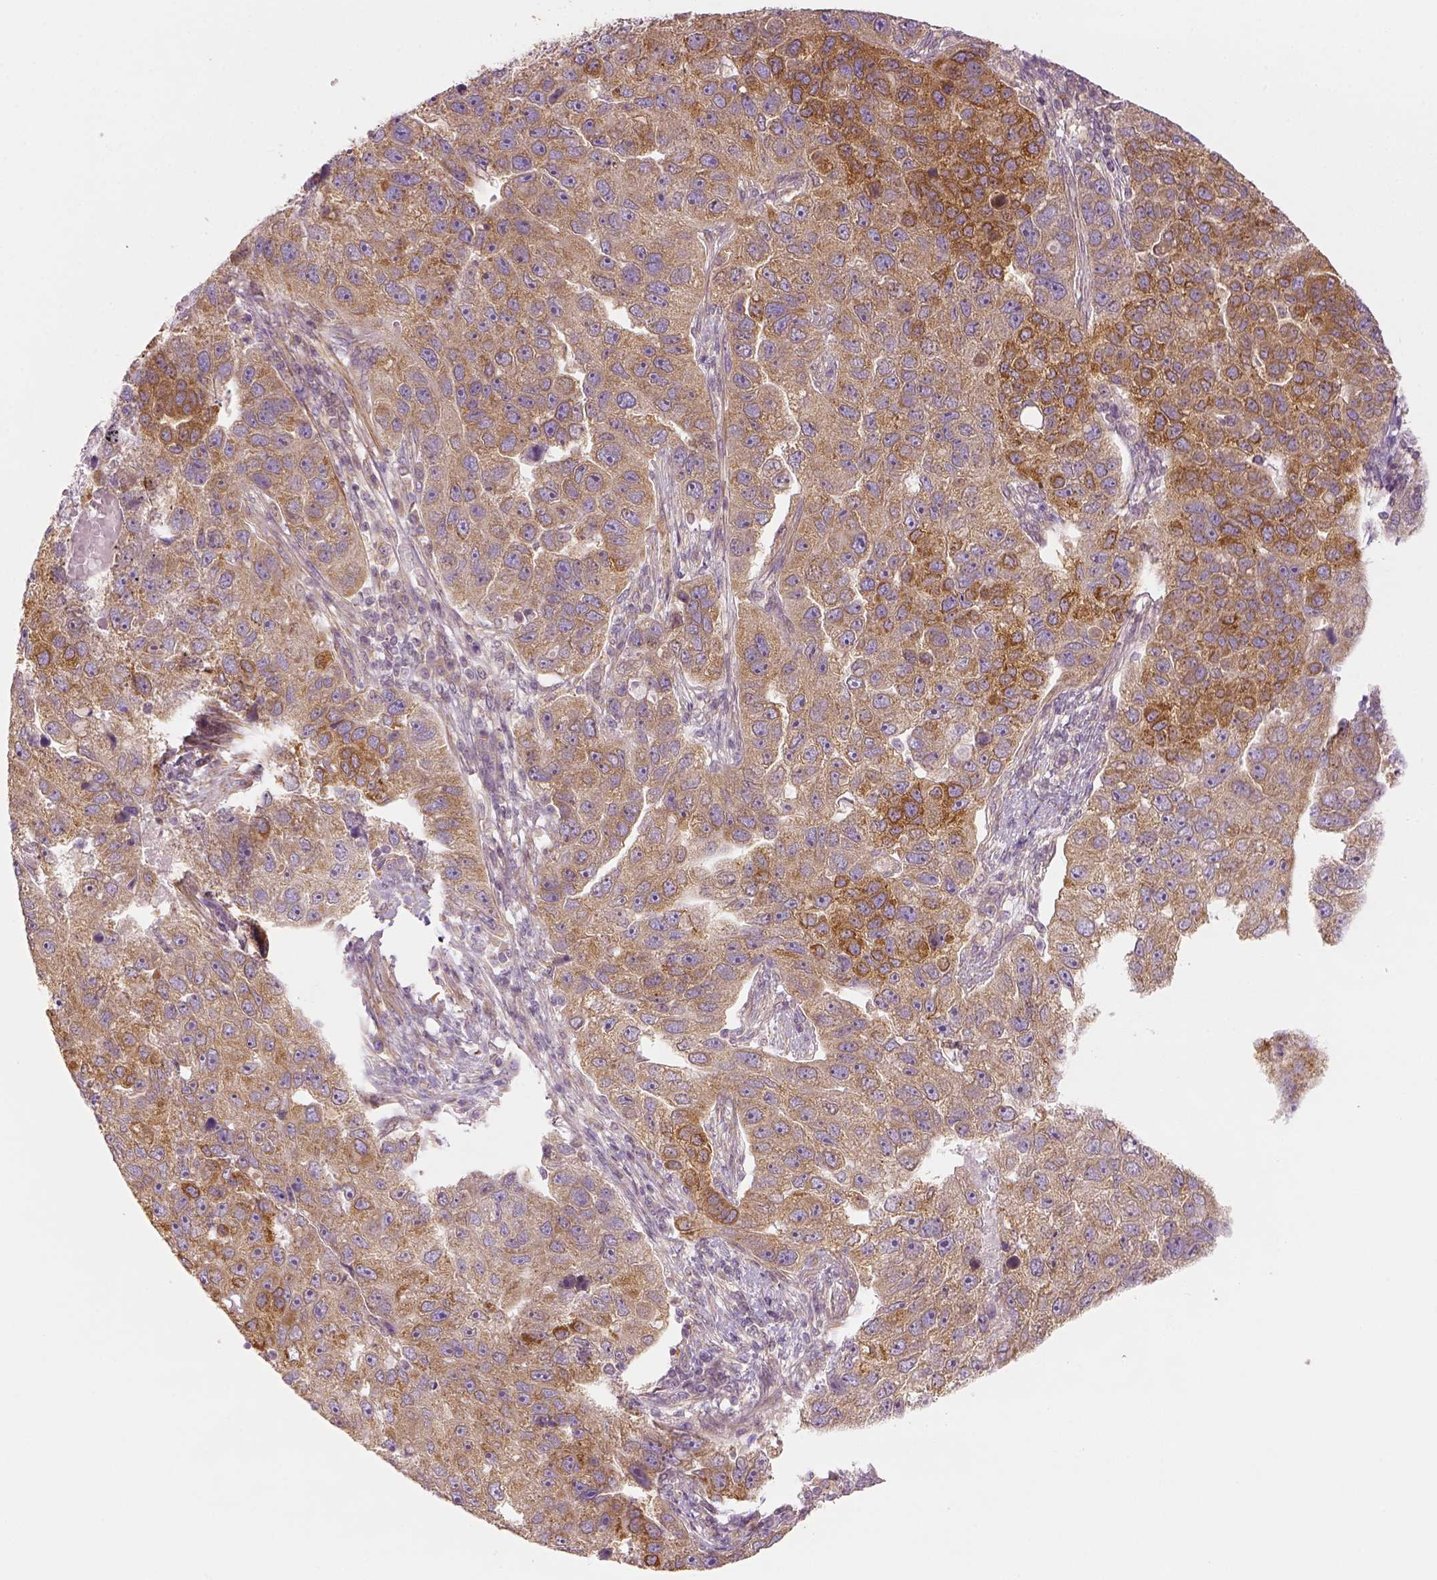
{"staining": {"intensity": "moderate", "quantity": ">75%", "location": "cytoplasmic/membranous"}, "tissue": "pancreatic cancer", "cell_type": "Tumor cells", "image_type": "cancer", "snomed": [{"axis": "morphology", "description": "Adenocarcinoma, NOS"}, {"axis": "topography", "description": "Pancreas"}], "caption": "A photomicrograph of human pancreatic cancer (adenocarcinoma) stained for a protein demonstrates moderate cytoplasmic/membranous brown staining in tumor cells.", "gene": "PAIP1", "patient": {"sex": "female", "age": 61}}